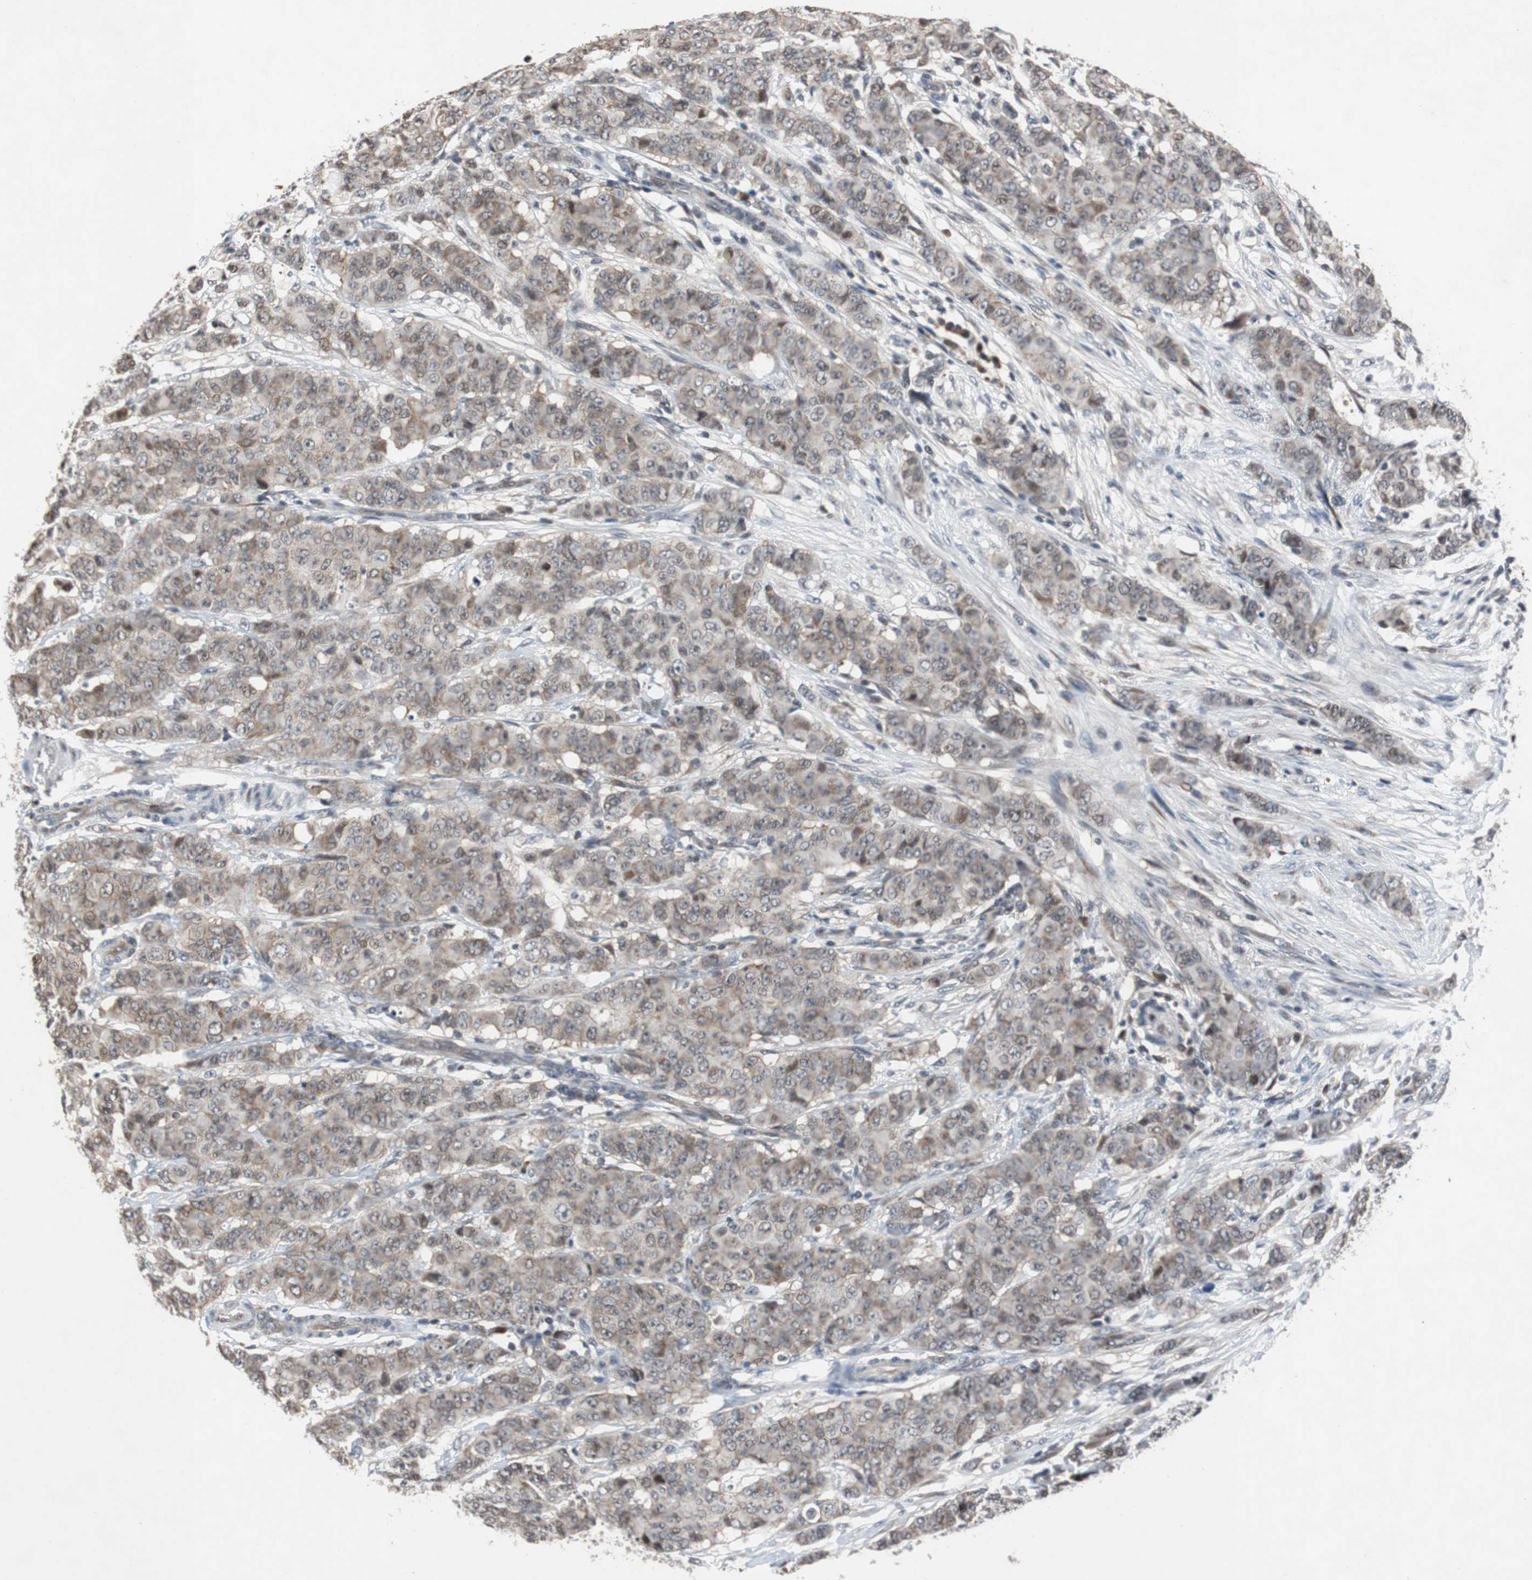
{"staining": {"intensity": "weak", "quantity": ">75%", "location": "cytoplasmic/membranous"}, "tissue": "breast cancer", "cell_type": "Tumor cells", "image_type": "cancer", "snomed": [{"axis": "morphology", "description": "Duct carcinoma"}, {"axis": "topography", "description": "Breast"}], "caption": "Tumor cells reveal low levels of weak cytoplasmic/membranous staining in about >75% of cells in invasive ductal carcinoma (breast).", "gene": "TP63", "patient": {"sex": "female", "age": 40}}